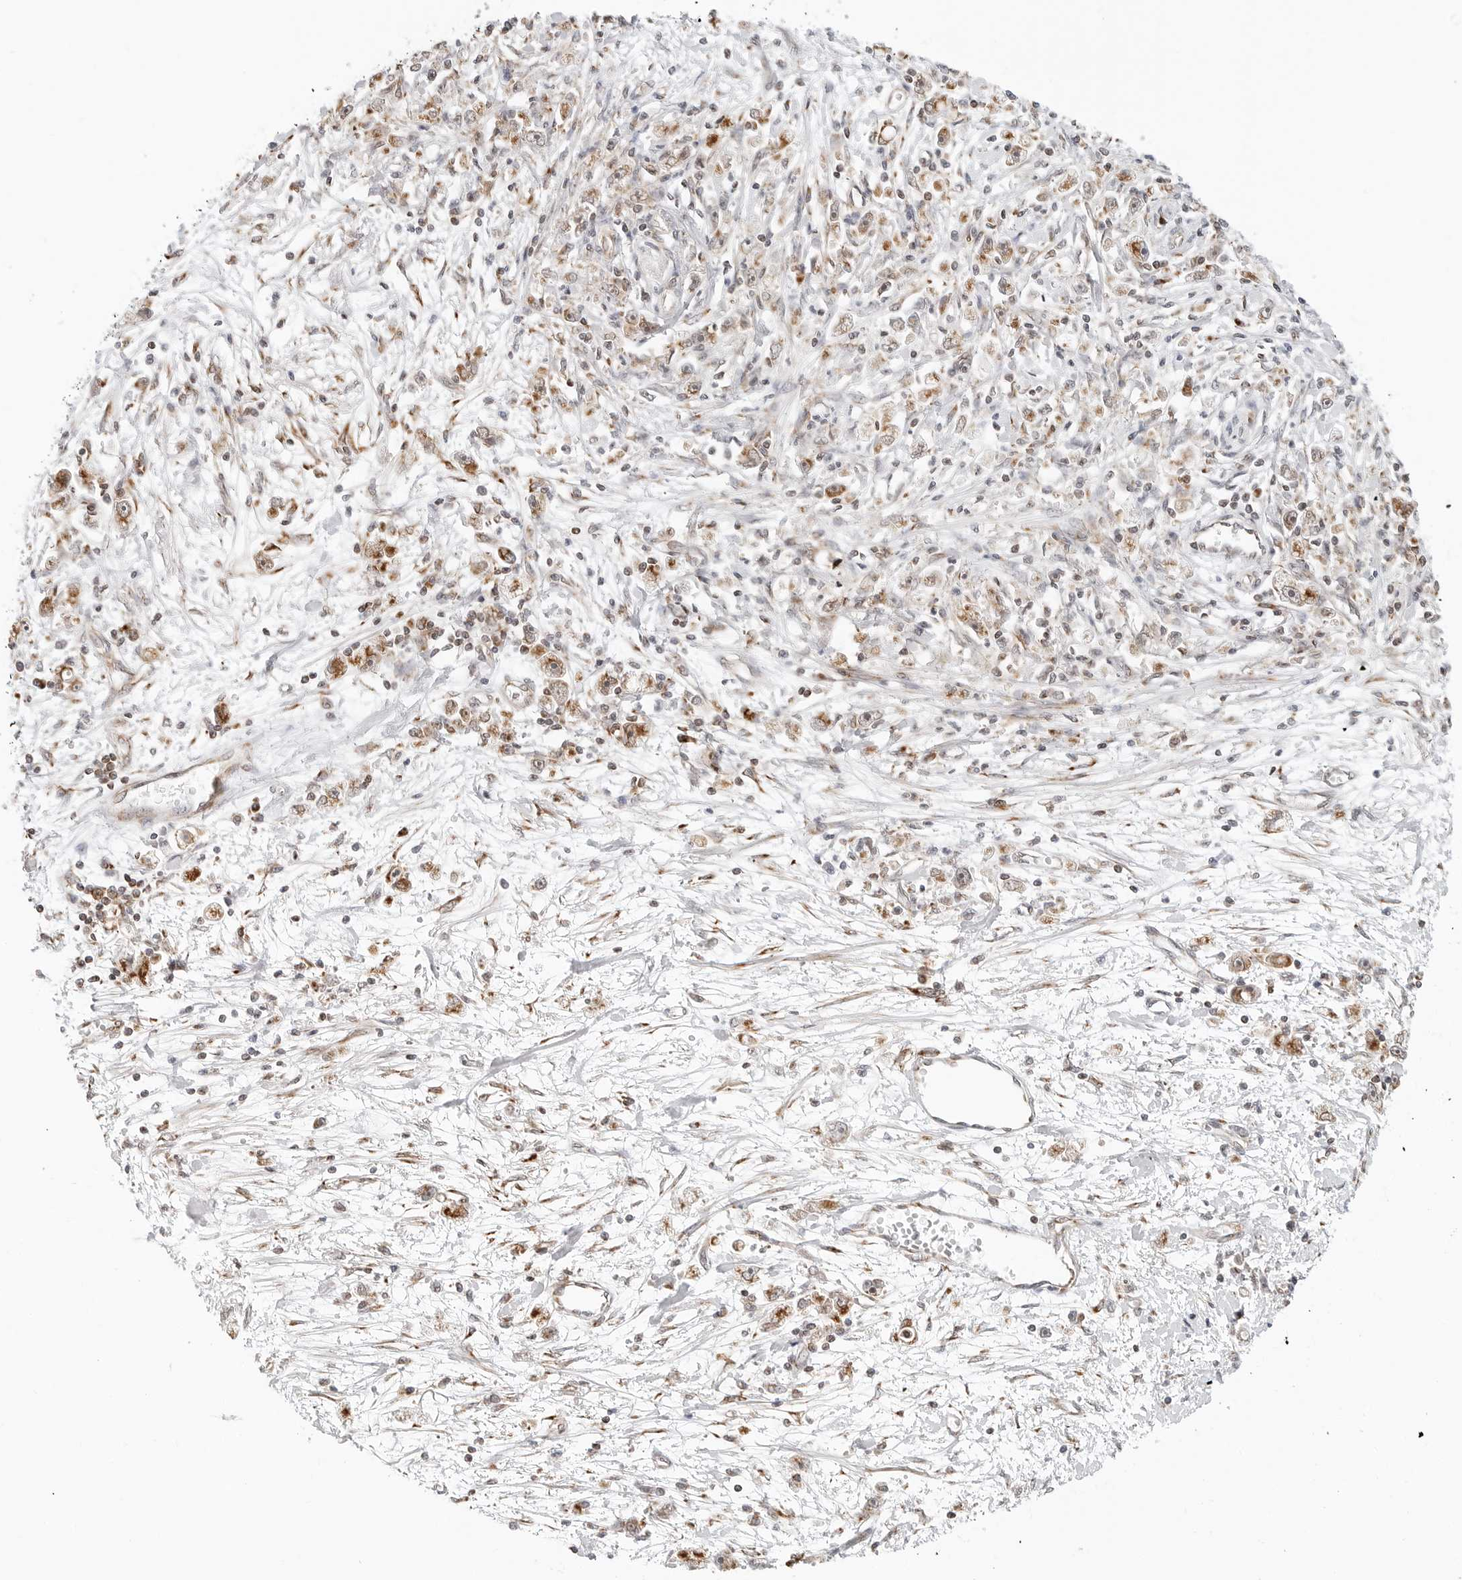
{"staining": {"intensity": "moderate", "quantity": ">75%", "location": "cytoplasmic/membranous"}, "tissue": "stomach cancer", "cell_type": "Tumor cells", "image_type": "cancer", "snomed": [{"axis": "morphology", "description": "Adenocarcinoma, NOS"}, {"axis": "topography", "description": "Stomach"}], "caption": "The image reveals a brown stain indicating the presence of a protein in the cytoplasmic/membranous of tumor cells in stomach adenocarcinoma.", "gene": "POLR3GL", "patient": {"sex": "female", "age": 59}}